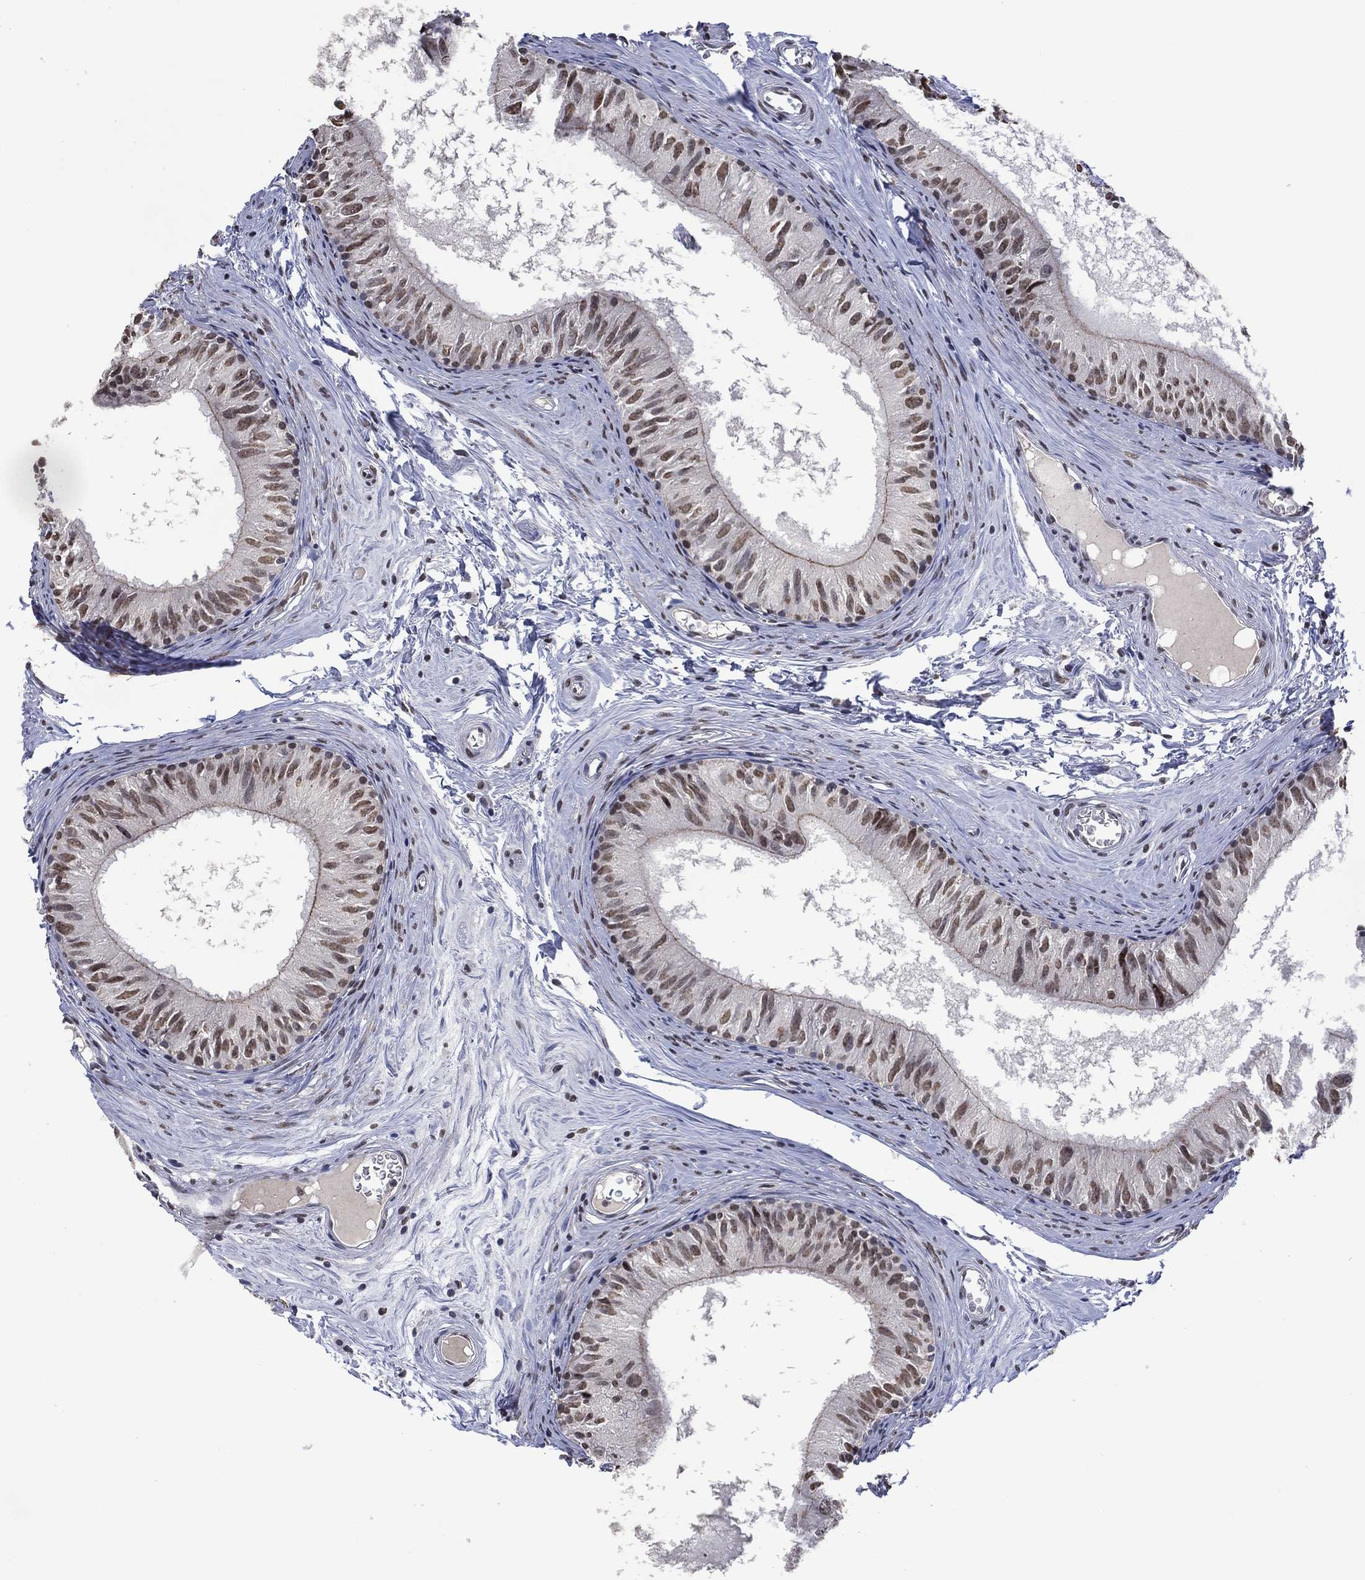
{"staining": {"intensity": "moderate", "quantity": "<25%", "location": "nuclear"}, "tissue": "epididymis", "cell_type": "Glandular cells", "image_type": "normal", "snomed": [{"axis": "morphology", "description": "Normal tissue, NOS"}, {"axis": "topography", "description": "Epididymis"}], "caption": "The immunohistochemical stain highlights moderate nuclear staining in glandular cells of normal epididymis. (Stains: DAB (3,3'-diaminobenzidine) in brown, nuclei in blue, Microscopy: brightfield microscopy at high magnification).", "gene": "EHMT1", "patient": {"sex": "male", "age": 52}}